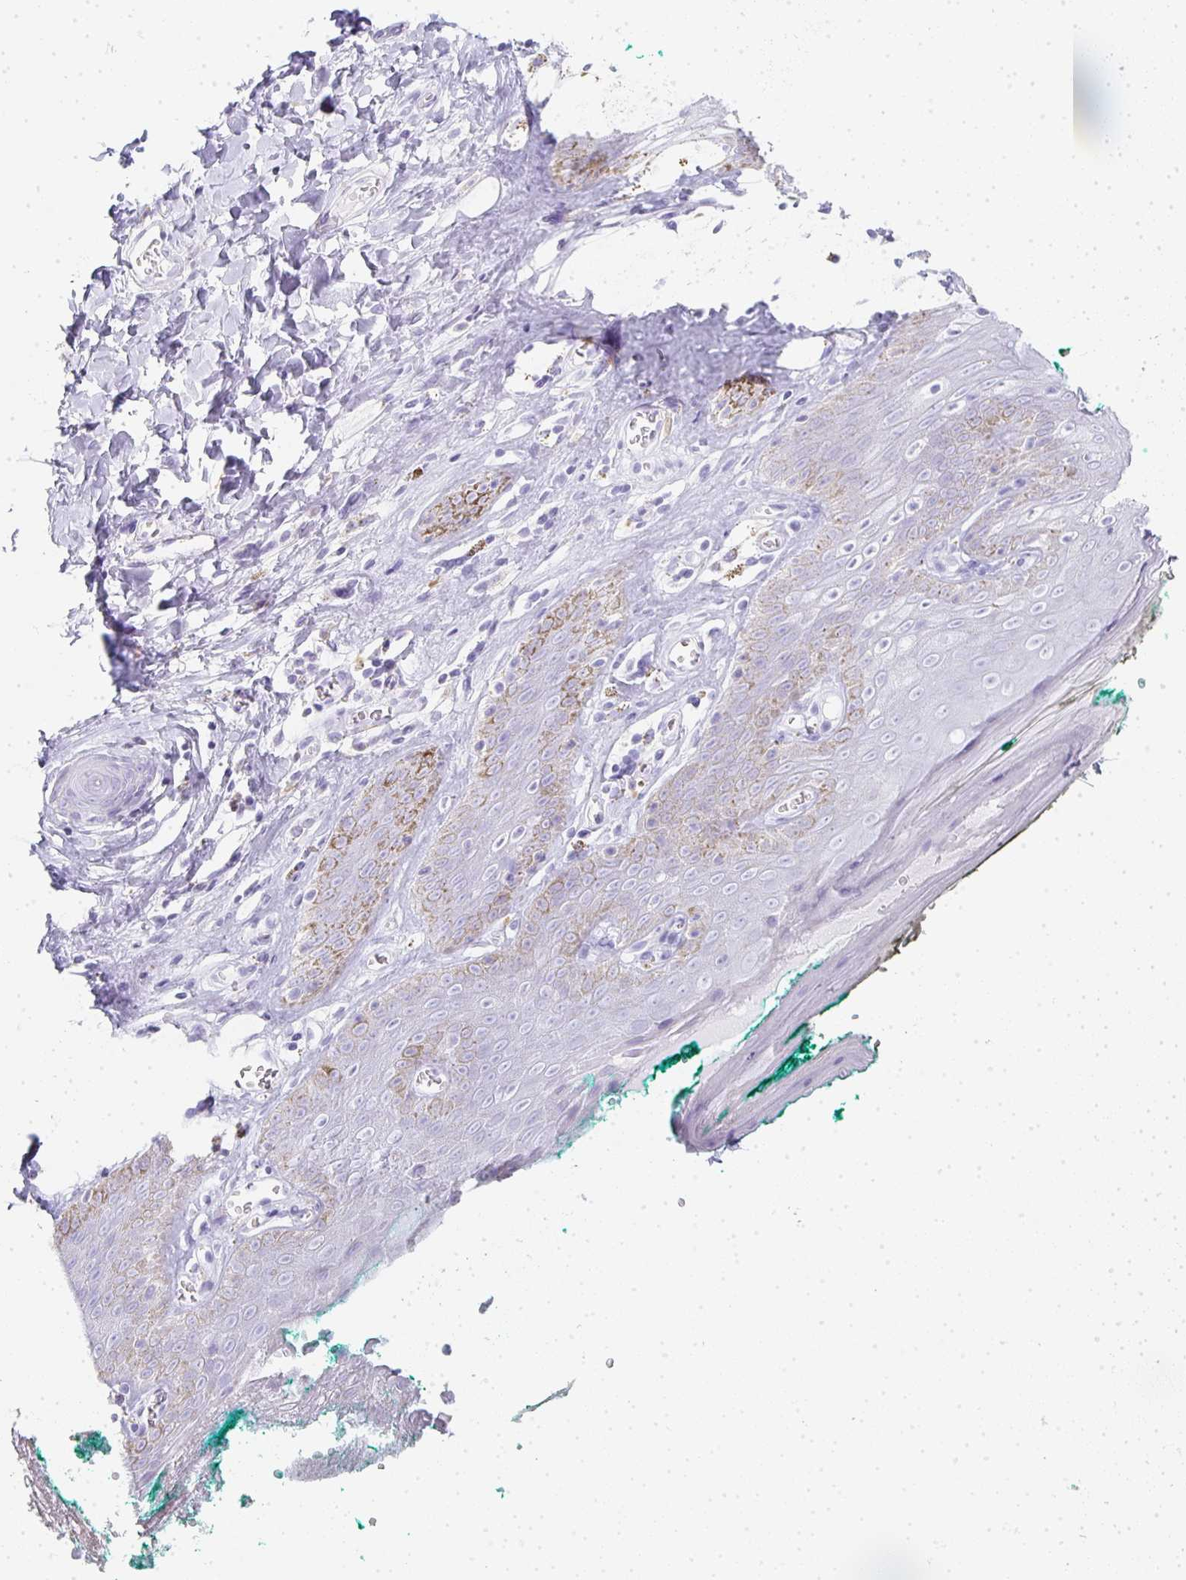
{"staining": {"intensity": "negative", "quantity": "none", "location": "none"}, "tissue": "skin", "cell_type": "Epidermal cells", "image_type": "normal", "snomed": [{"axis": "morphology", "description": "Normal tissue, NOS"}, {"axis": "topography", "description": "Vulva"}, {"axis": "topography", "description": "Peripheral nerve tissue"}], "caption": "Benign skin was stained to show a protein in brown. There is no significant expression in epidermal cells. (DAB IHC with hematoxylin counter stain).", "gene": "TPSD1", "patient": {"sex": "female", "age": 66}}